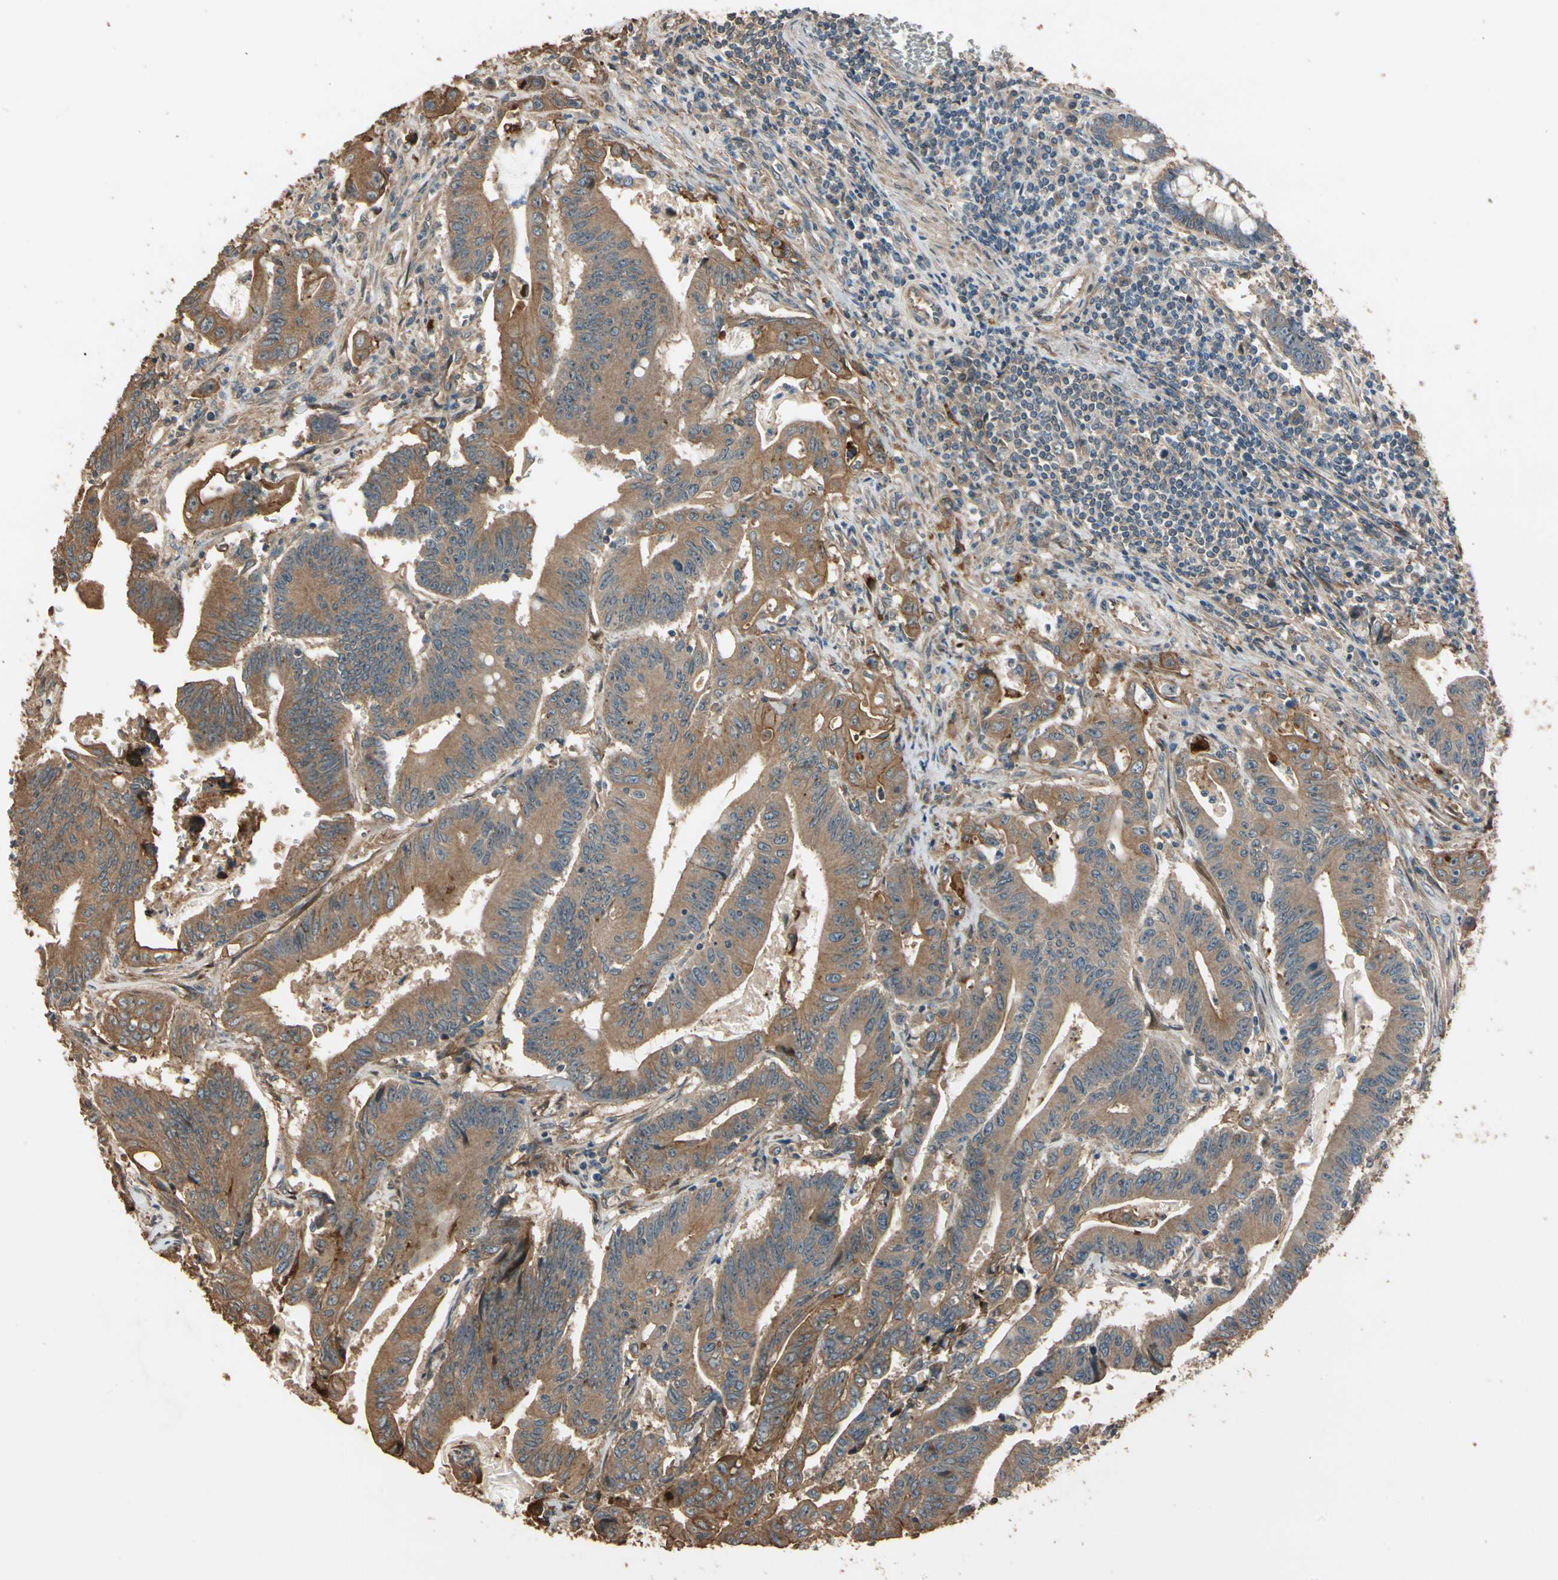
{"staining": {"intensity": "moderate", "quantity": ">75%", "location": "cytoplasmic/membranous"}, "tissue": "colorectal cancer", "cell_type": "Tumor cells", "image_type": "cancer", "snomed": [{"axis": "morphology", "description": "Adenocarcinoma, NOS"}, {"axis": "topography", "description": "Colon"}], "caption": "IHC of colorectal cancer reveals medium levels of moderate cytoplasmic/membranous expression in approximately >75% of tumor cells.", "gene": "MGRN1", "patient": {"sex": "male", "age": 45}}